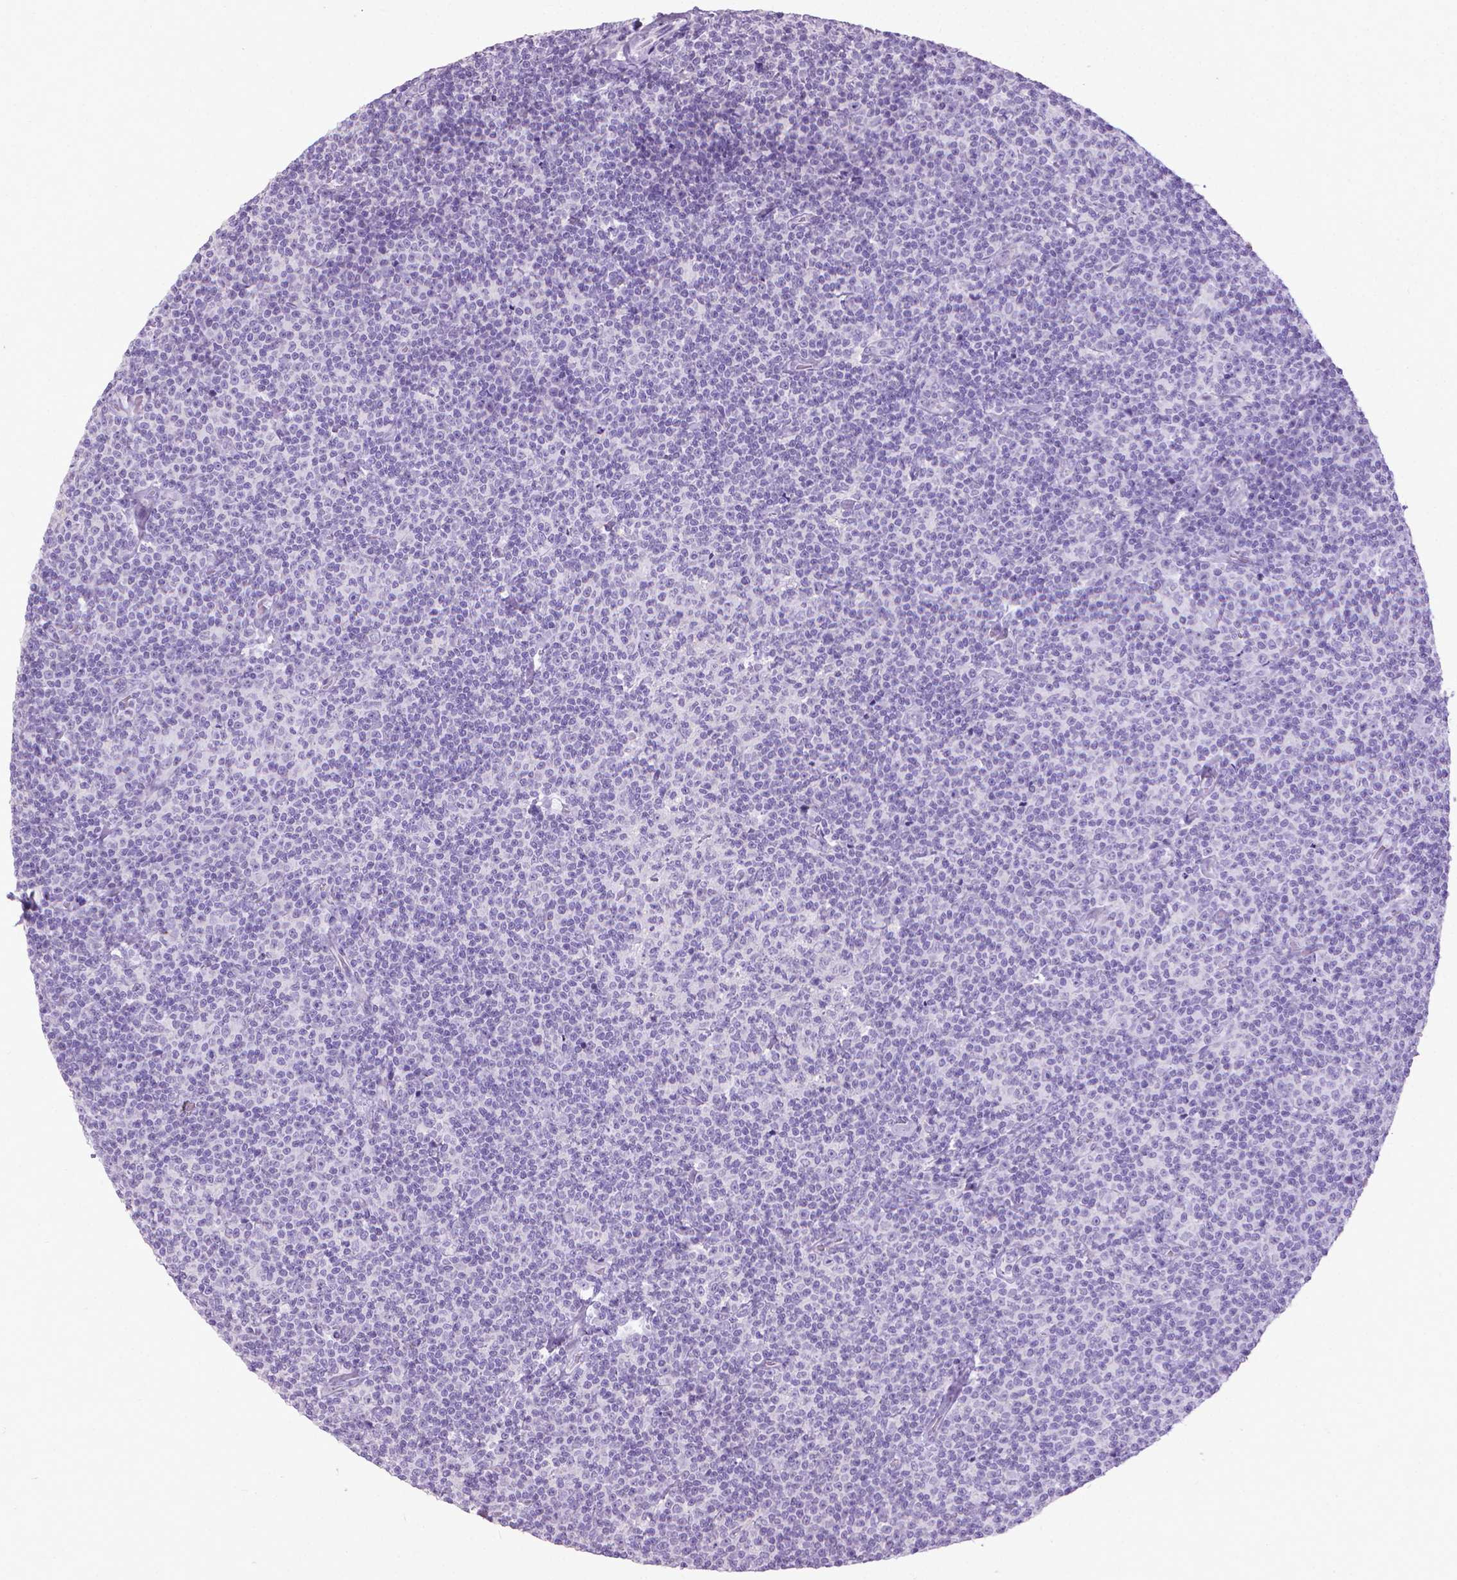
{"staining": {"intensity": "negative", "quantity": "none", "location": "none"}, "tissue": "lymphoma", "cell_type": "Tumor cells", "image_type": "cancer", "snomed": [{"axis": "morphology", "description": "Malignant lymphoma, non-Hodgkin's type, Low grade"}, {"axis": "topography", "description": "Lymph node"}], "caption": "This image is of lymphoma stained with immunohistochemistry to label a protein in brown with the nuclei are counter-stained blue. There is no positivity in tumor cells.", "gene": "KRT5", "patient": {"sex": "male", "age": 81}}